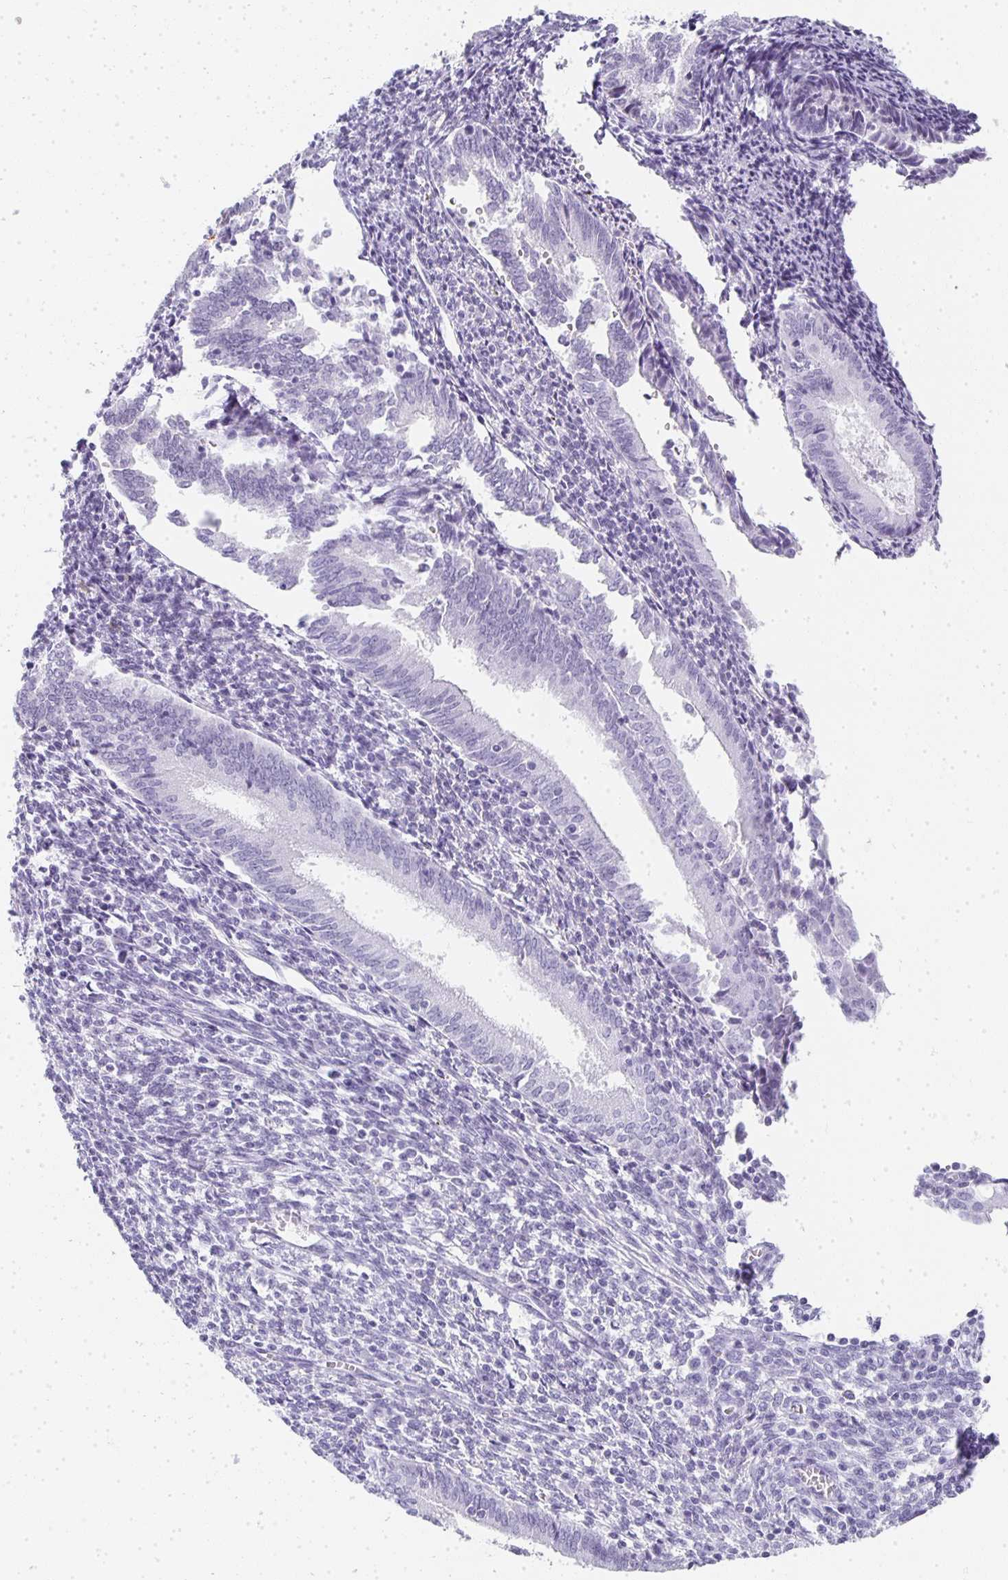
{"staining": {"intensity": "negative", "quantity": "none", "location": "none"}, "tissue": "endometrium", "cell_type": "Cells in endometrial stroma", "image_type": "normal", "snomed": [{"axis": "morphology", "description": "Normal tissue, NOS"}, {"axis": "topography", "description": "Endometrium"}], "caption": "Image shows no protein staining in cells in endometrial stroma of unremarkable endometrium. (Immunohistochemistry, brightfield microscopy, high magnification).", "gene": "TPSD1", "patient": {"sex": "female", "age": 41}}